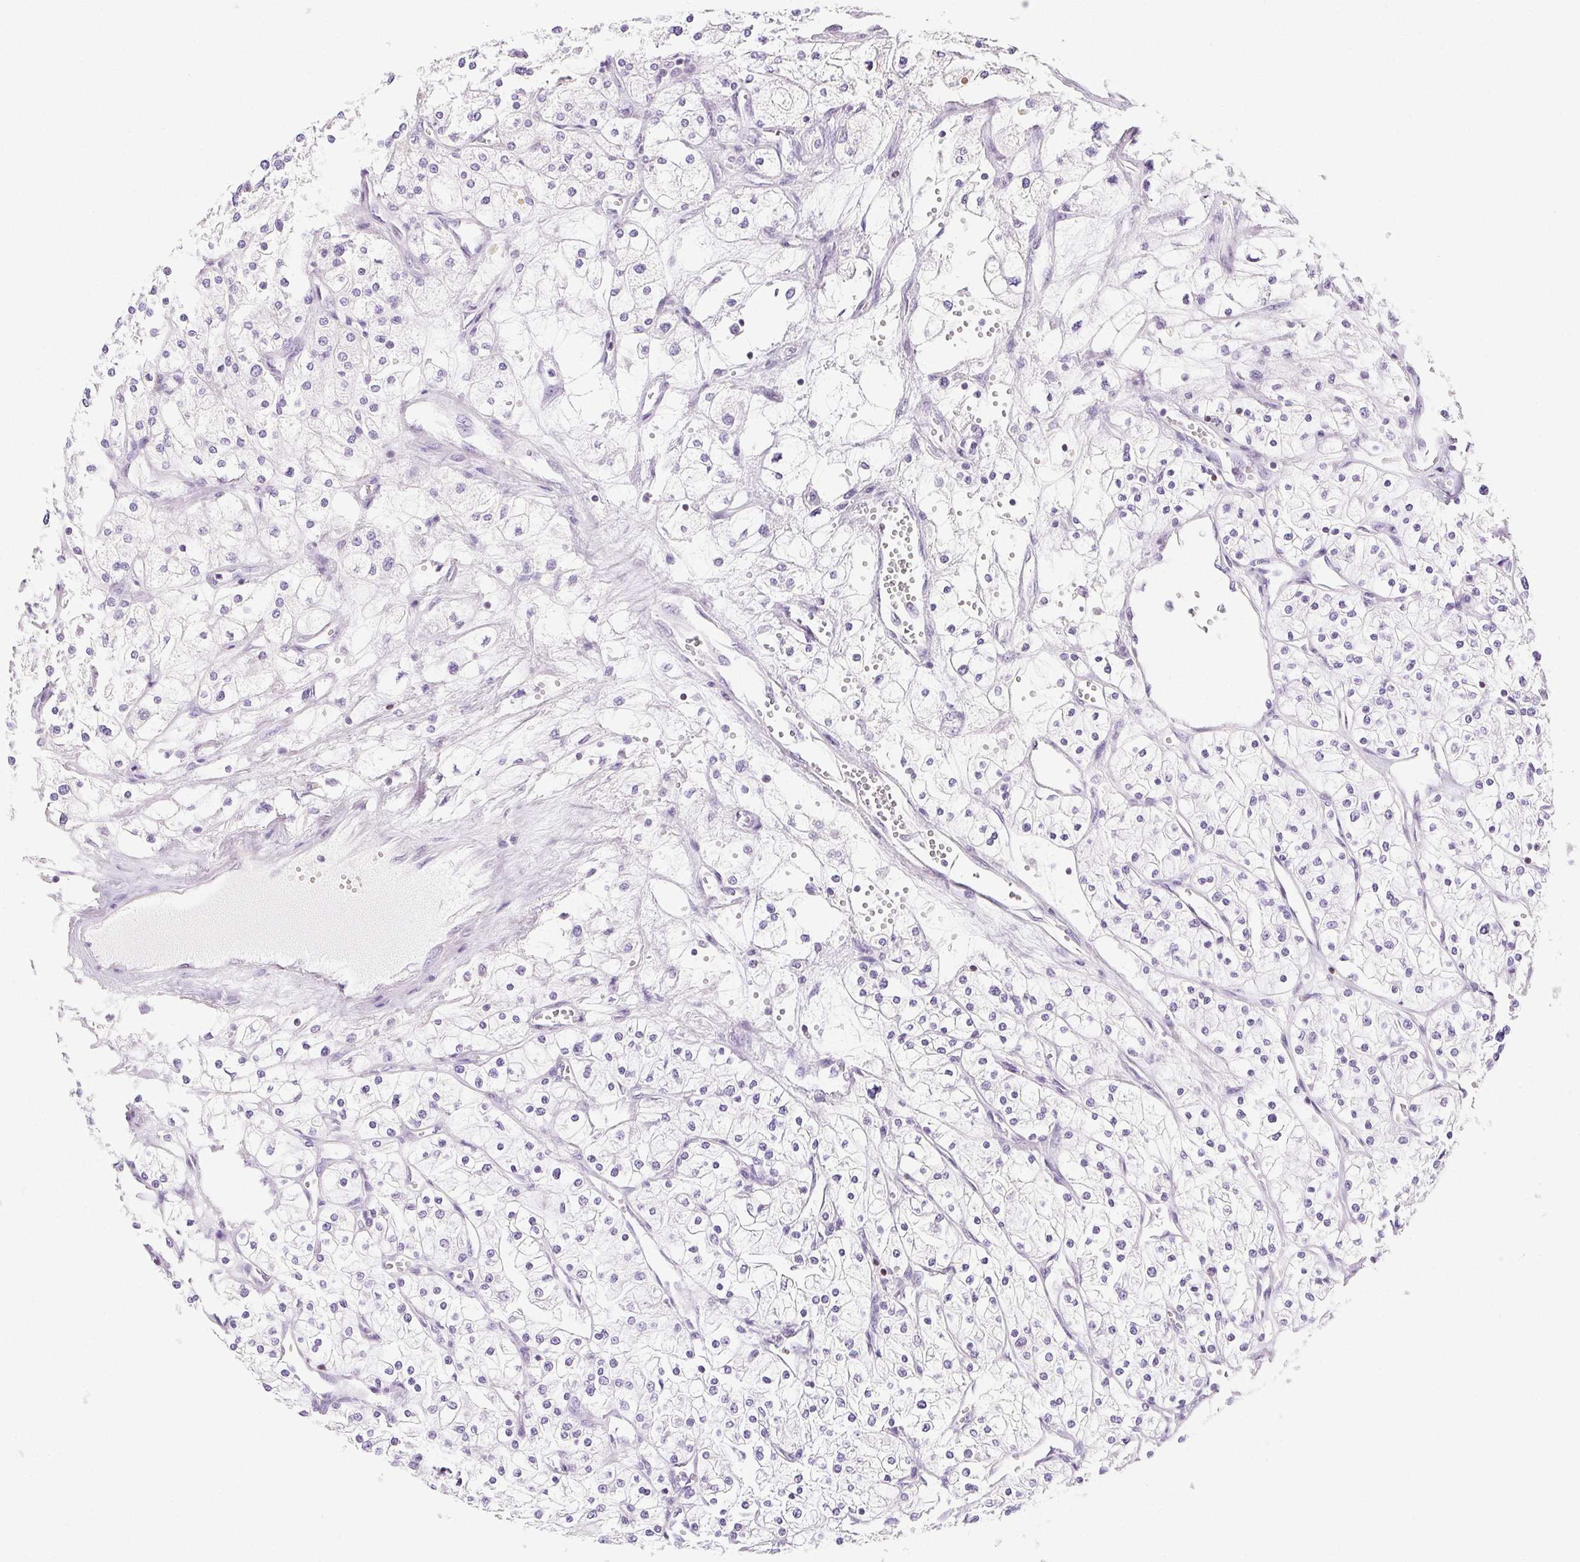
{"staining": {"intensity": "negative", "quantity": "none", "location": "none"}, "tissue": "renal cancer", "cell_type": "Tumor cells", "image_type": "cancer", "snomed": [{"axis": "morphology", "description": "Adenocarcinoma, NOS"}, {"axis": "topography", "description": "Kidney"}], "caption": "Protein analysis of renal cancer (adenocarcinoma) displays no significant expression in tumor cells. The staining was performed using DAB to visualize the protein expression in brown, while the nuclei were stained in blue with hematoxylin (Magnification: 20x).", "gene": "BEND2", "patient": {"sex": "male", "age": 80}}